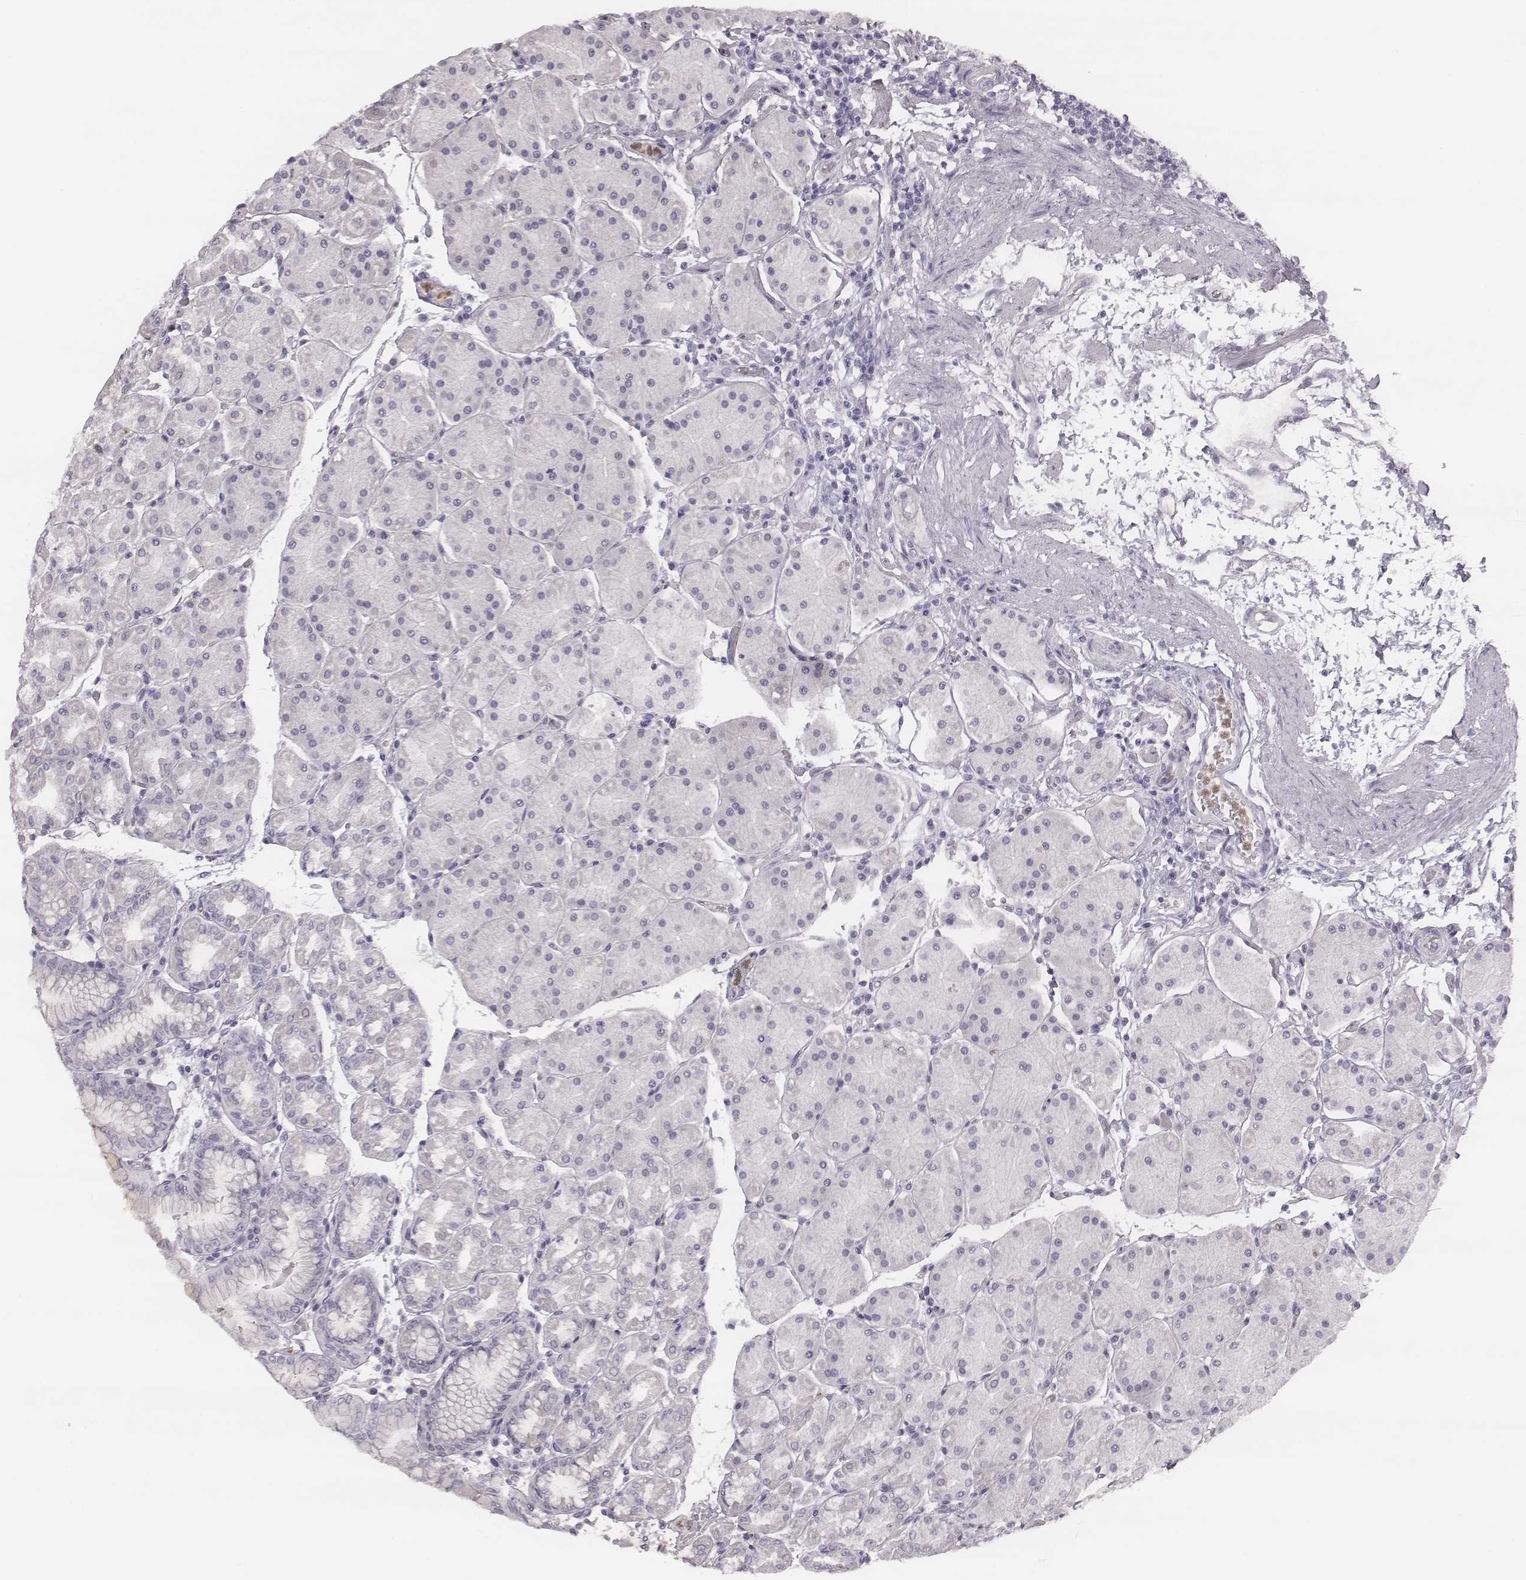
{"staining": {"intensity": "negative", "quantity": "none", "location": "none"}, "tissue": "stomach", "cell_type": "Glandular cells", "image_type": "normal", "snomed": [{"axis": "morphology", "description": "Normal tissue, NOS"}, {"axis": "topography", "description": "Stomach"}], "caption": "Glandular cells are negative for brown protein staining in normal stomach. The staining is performed using DAB brown chromogen with nuclei counter-stained in using hematoxylin.", "gene": "KCNJ12", "patient": {"sex": "male", "age": 54}}